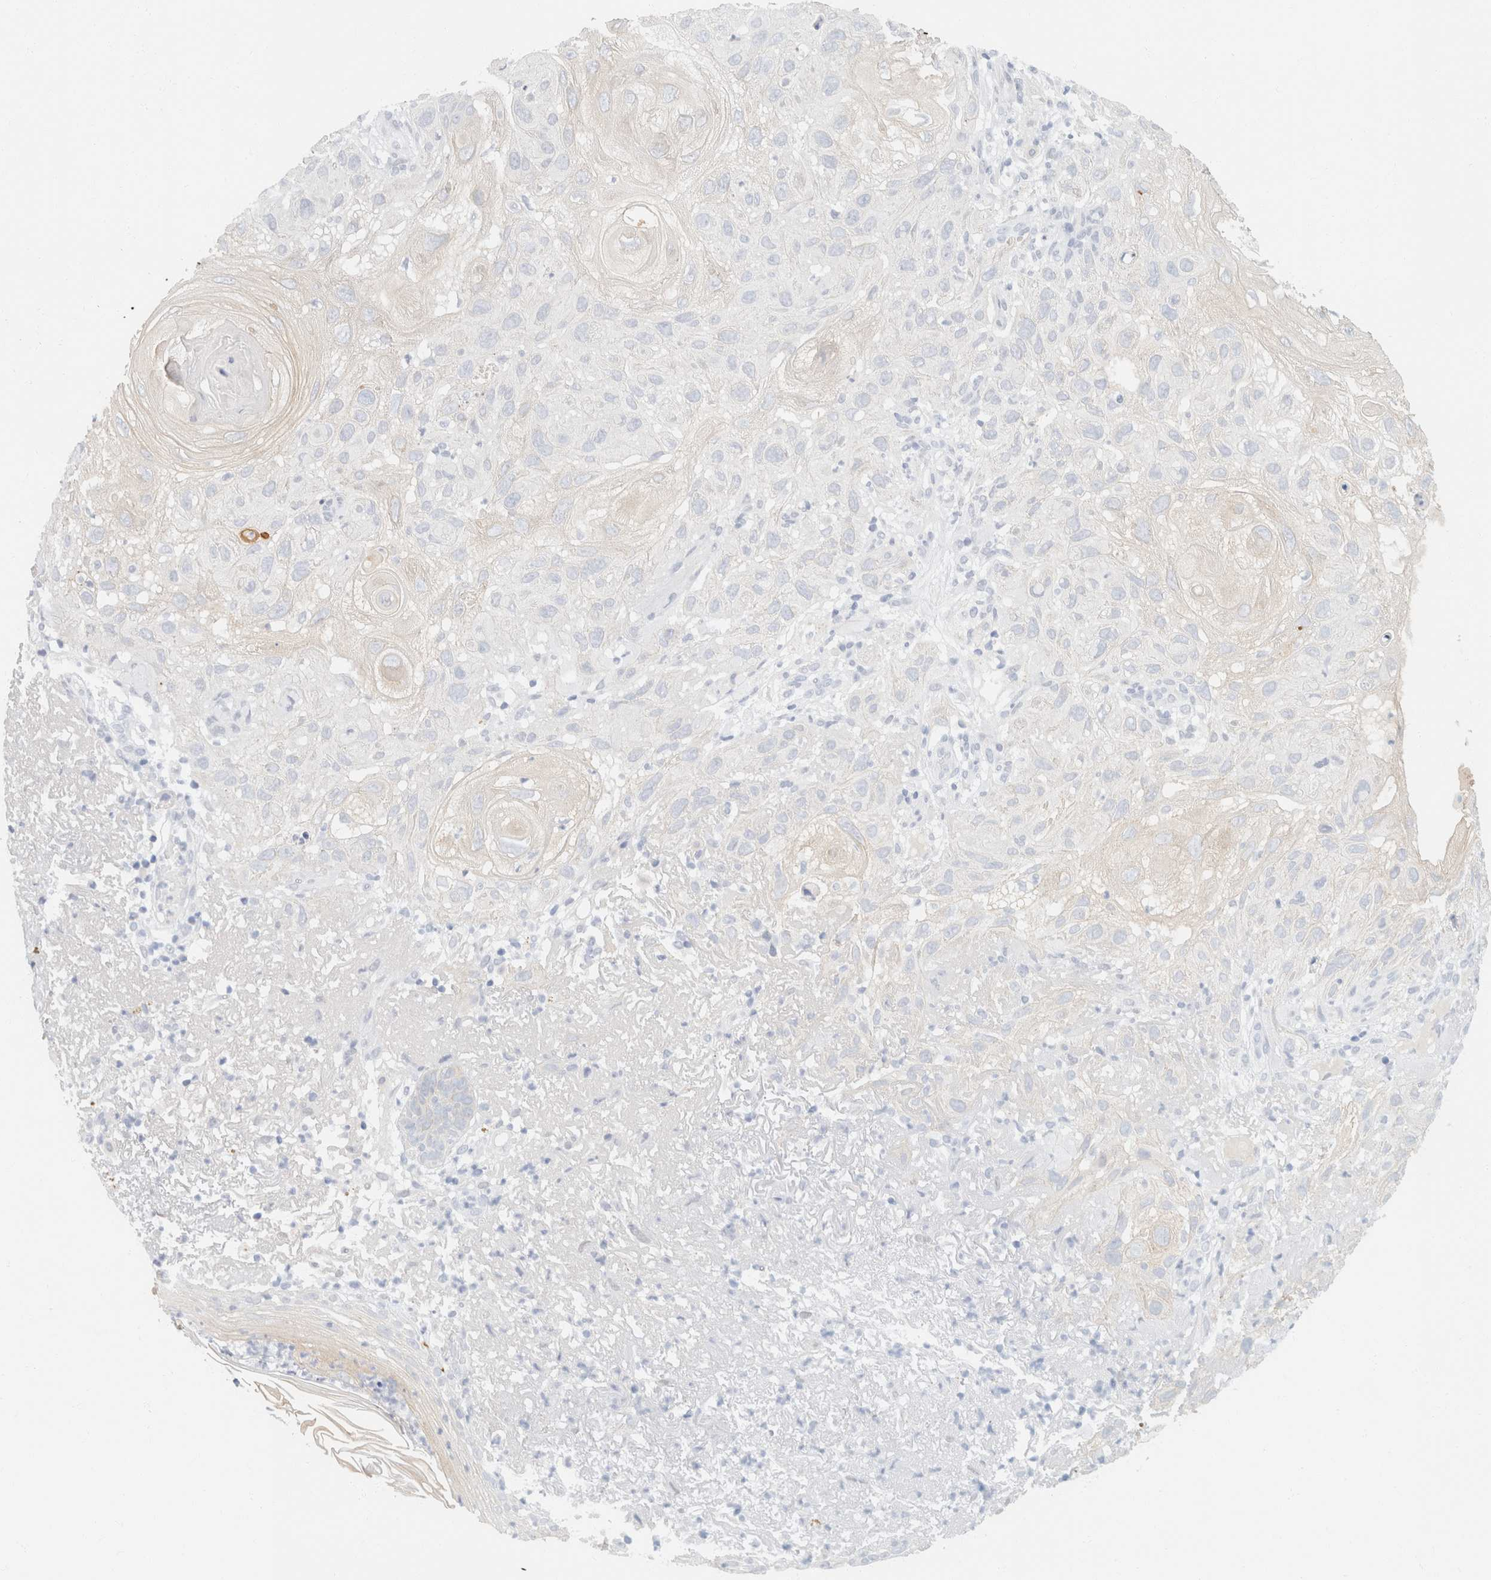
{"staining": {"intensity": "weak", "quantity": "<25%", "location": "cytoplasmic/membranous"}, "tissue": "skin cancer", "cell_type": "Tumor cells", "image_type": "cancer", "snomed": [{"axis": "morphology", "description": "Squamous cell carcinoma, NOS"}, {"axis": "topography", "description": "Skin"}], "caption": "Immunohistochemistry (IHC) photomicrograph of neoplastic tissue: human skin cancer stained with DAB (3,3'-diaminobenzidine) demonstrates no significant protein positivity in tumor cells.", "gene": "KRT20", "patient": {"sex": "female", "age": 96}}